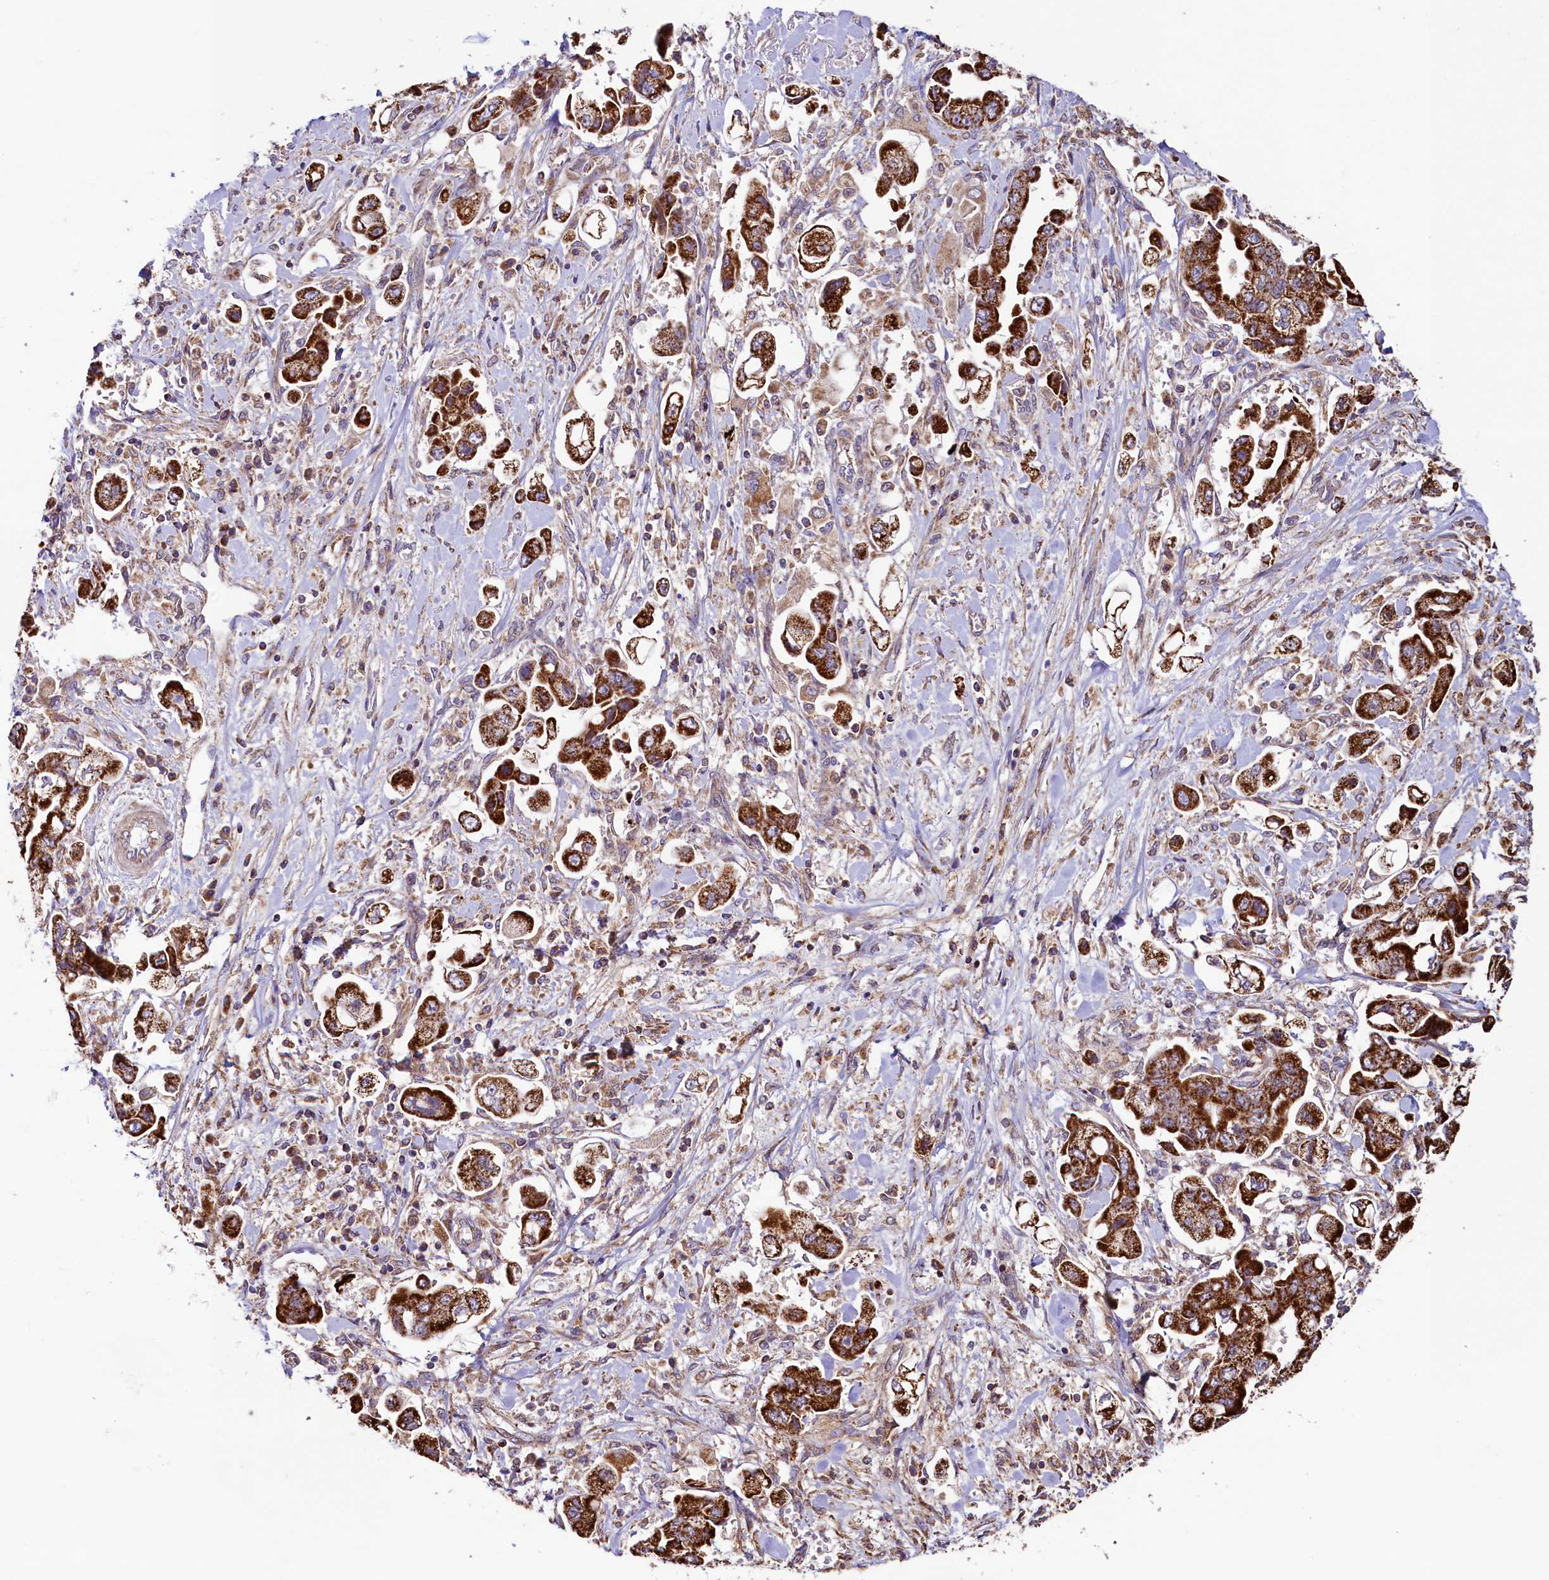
{"staining": {"intensity": "strong", "quantity": ">75%", "location": "cytoplasmic/membranous"}, "tissue": "stomach cancer", "cell_type": "Tumor cells", "image_type": "cancer", "snomed": [{"axis": "morphology", "description": "Adenocarcinoma, NOS"}, {"axis": "topography", "description": "Stomach"}], "caption": "The immunohistochemical stain highlights strong cytoplasmic/membranous expression in tumor cells of stomach adenocarcinoma tissue.", "gene": "STARD5", "patient": {"sex": "male", "age": 62}}